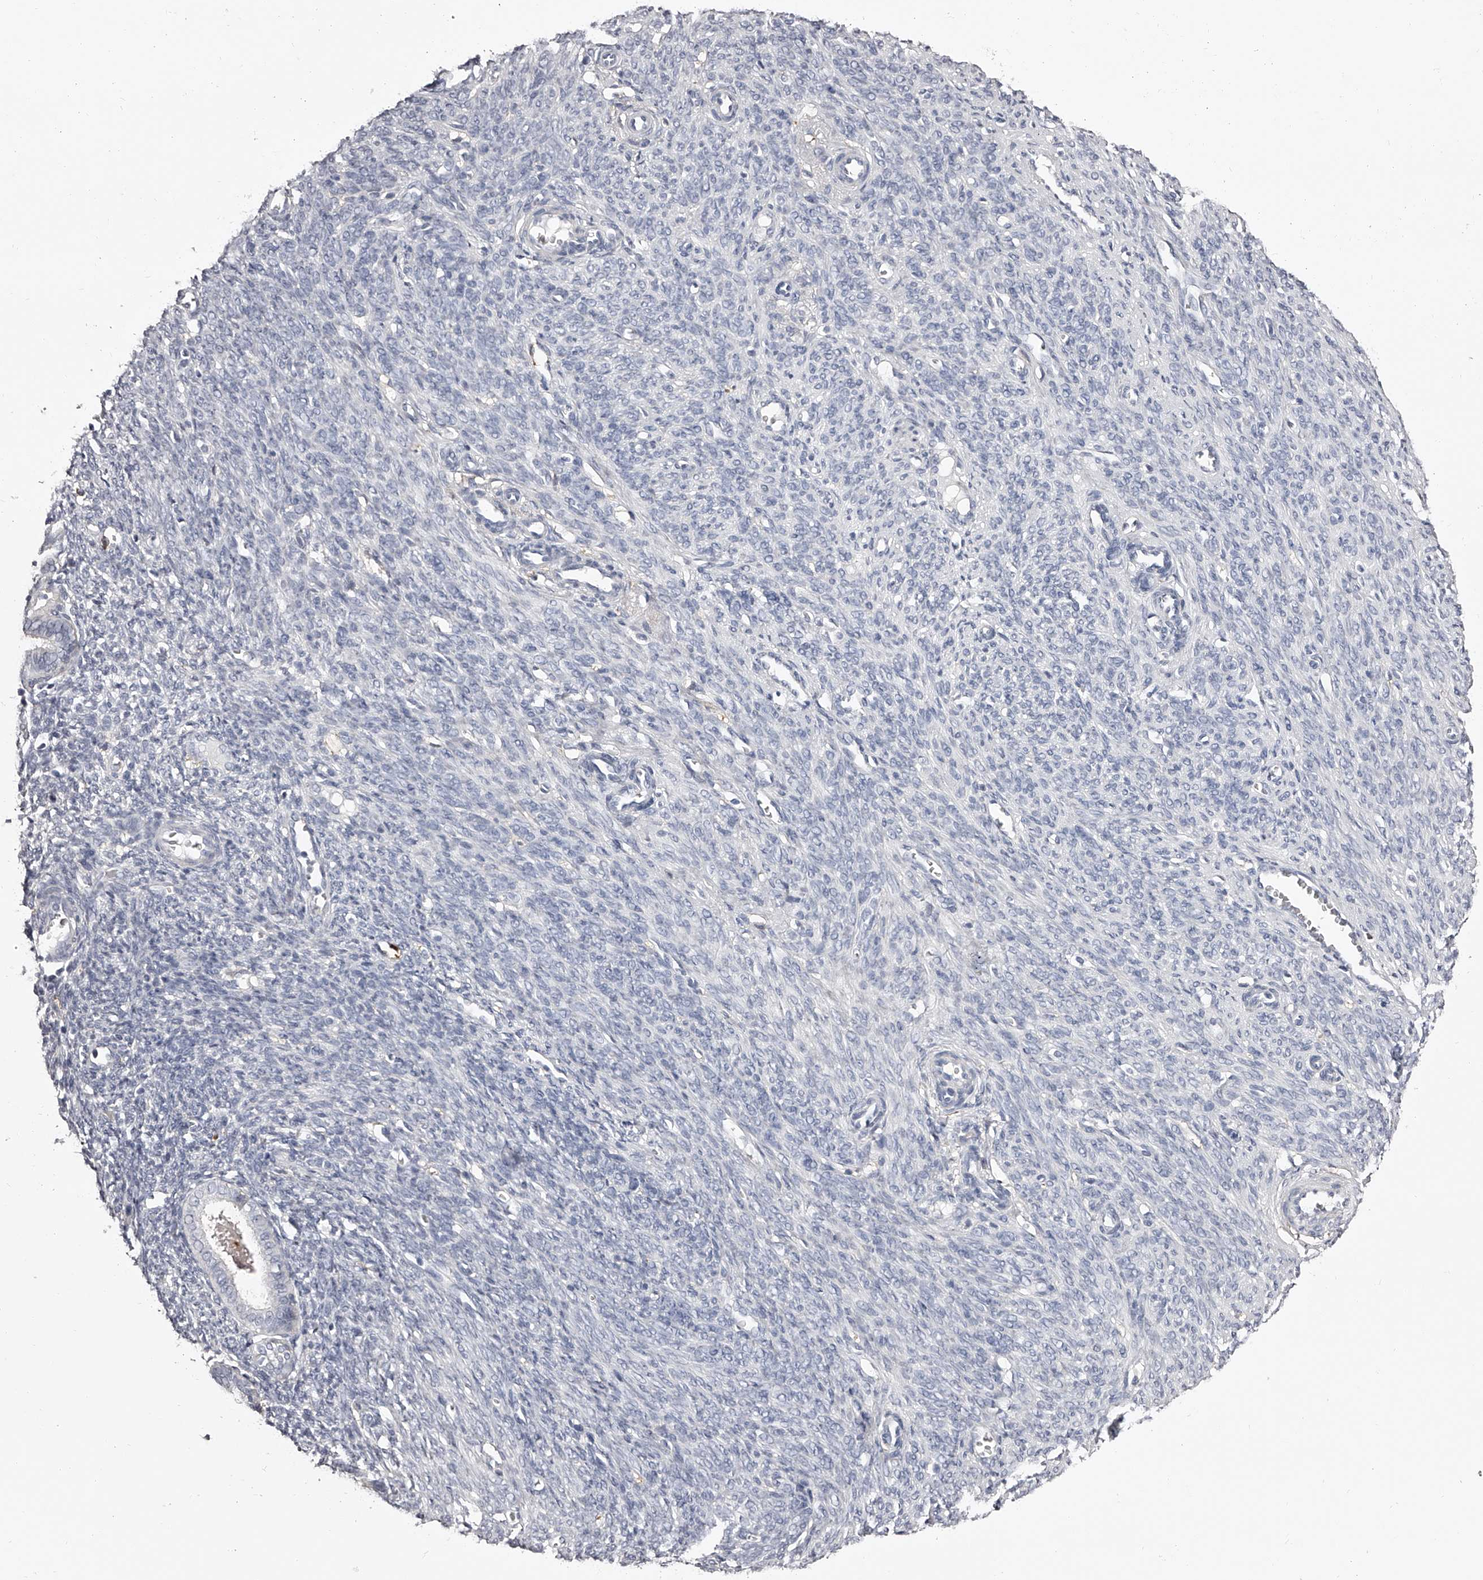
{"staining": {"intensity": "negative", "quantity": "none", "location": "none"}, "tissue": "endometrial cancer", "cell_type": "Tumor cells", "image_type": "cancer", "snomed": [{"axis": "morphology", "description": "Adenocarcinoma, NOS"}, {"axis": "topography", "description": "Uterus"}], "caption": "Immunohistochemical staining of adenocarcinoma (endometrial) exhibits no significant positivity in tumor cells.", "gene": "PACSIN1", "patient": {"sex": "female", "age": 77}}